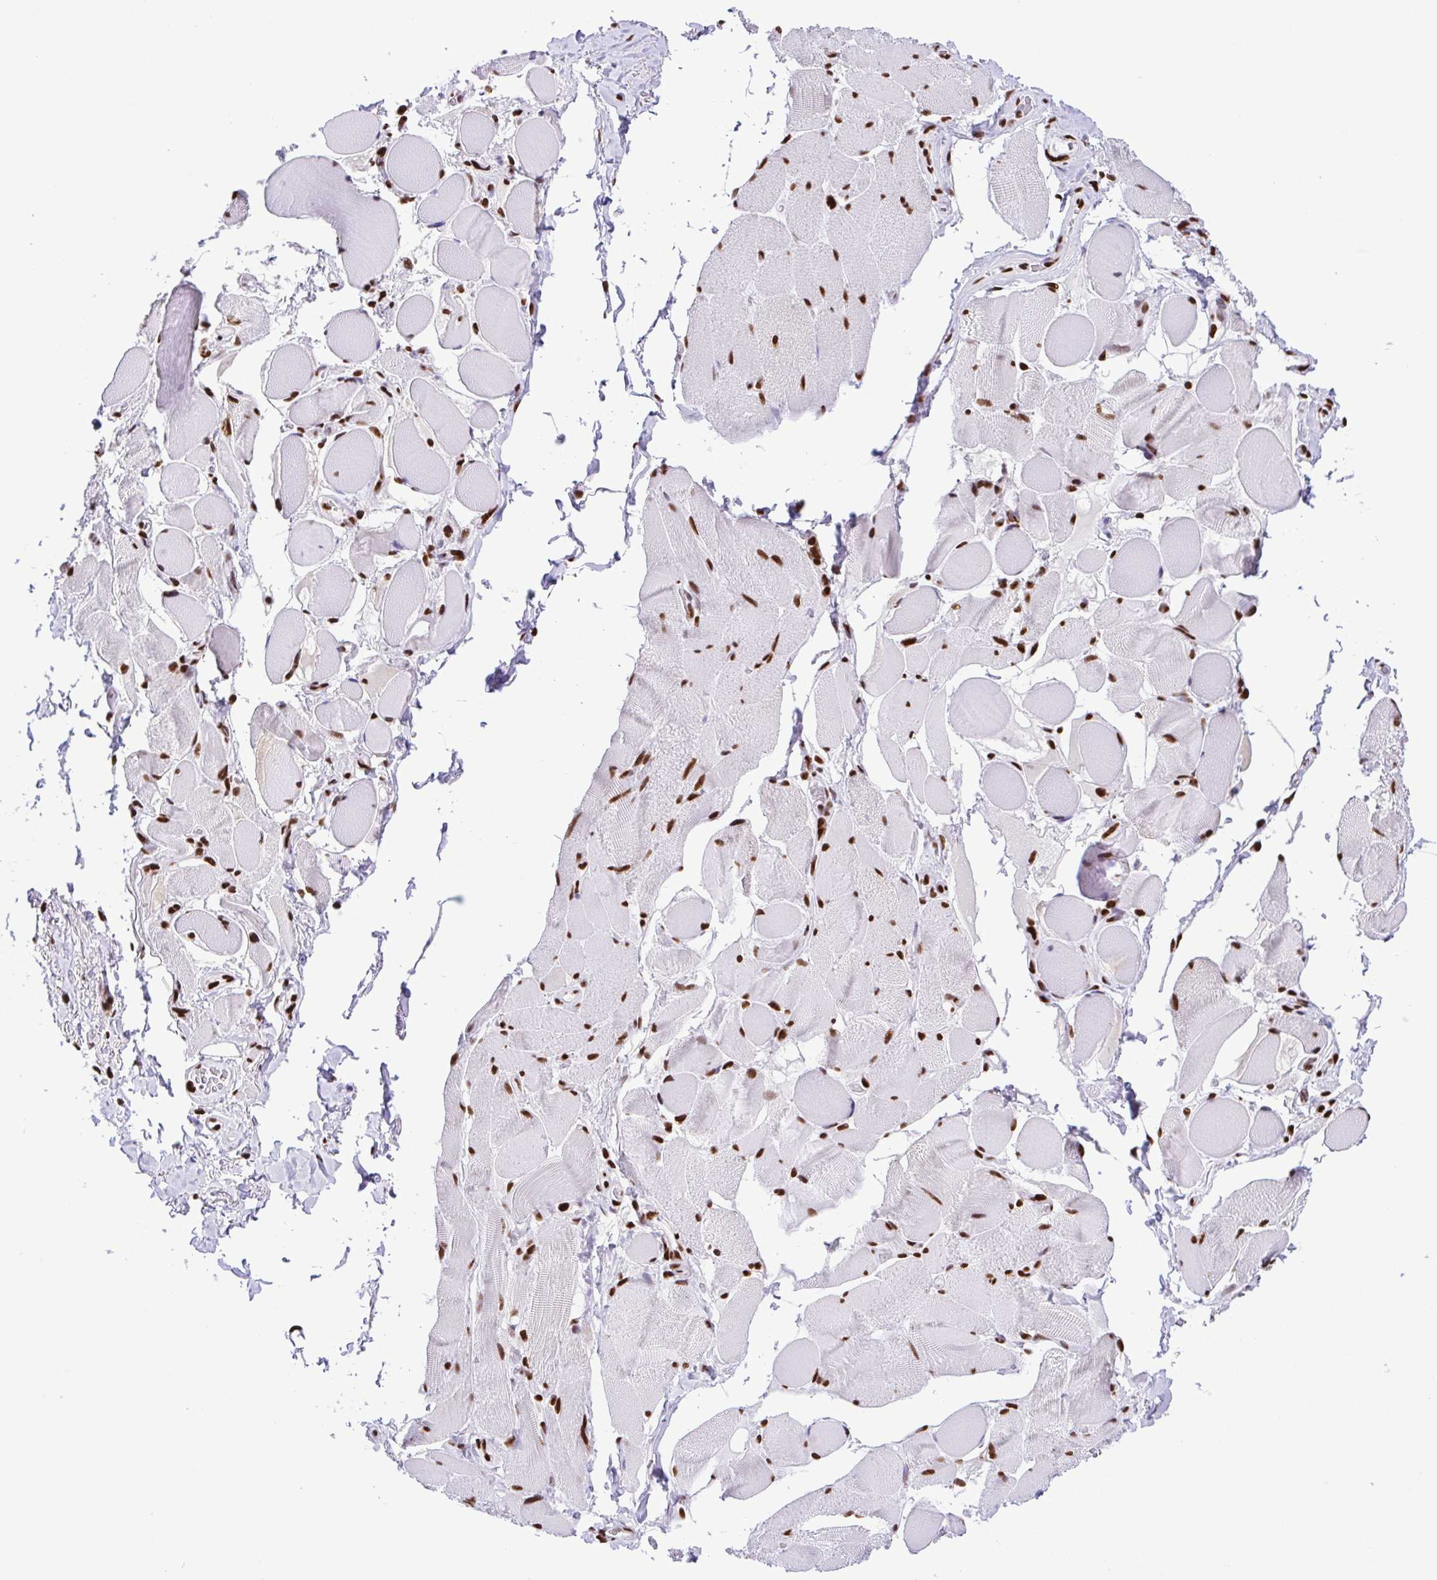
{"staining": {"intensity": "strong", "quantity": ">75%", "location": "nuclear"}, "tissue": "skeletal muscle", "cell_type": "Myocytes", "image_type": "normal", "snomed": [{"axis": "morphology", "description": "Normal tissue, NOS"}, {"axis": "topography", "description": "Skeletal muscle"}, {"axis": "topography", "description": "Anal"}, {"axis": "topography", "description": "Peripheral nerve tissue"}], "caption": "Human skeletal muscle stained for a protein (brown) displays strong nuclear positive staining in about >75% of myocytes.", "gene": "TRIM28", "patient": {"sex": "male", "age": 53}}